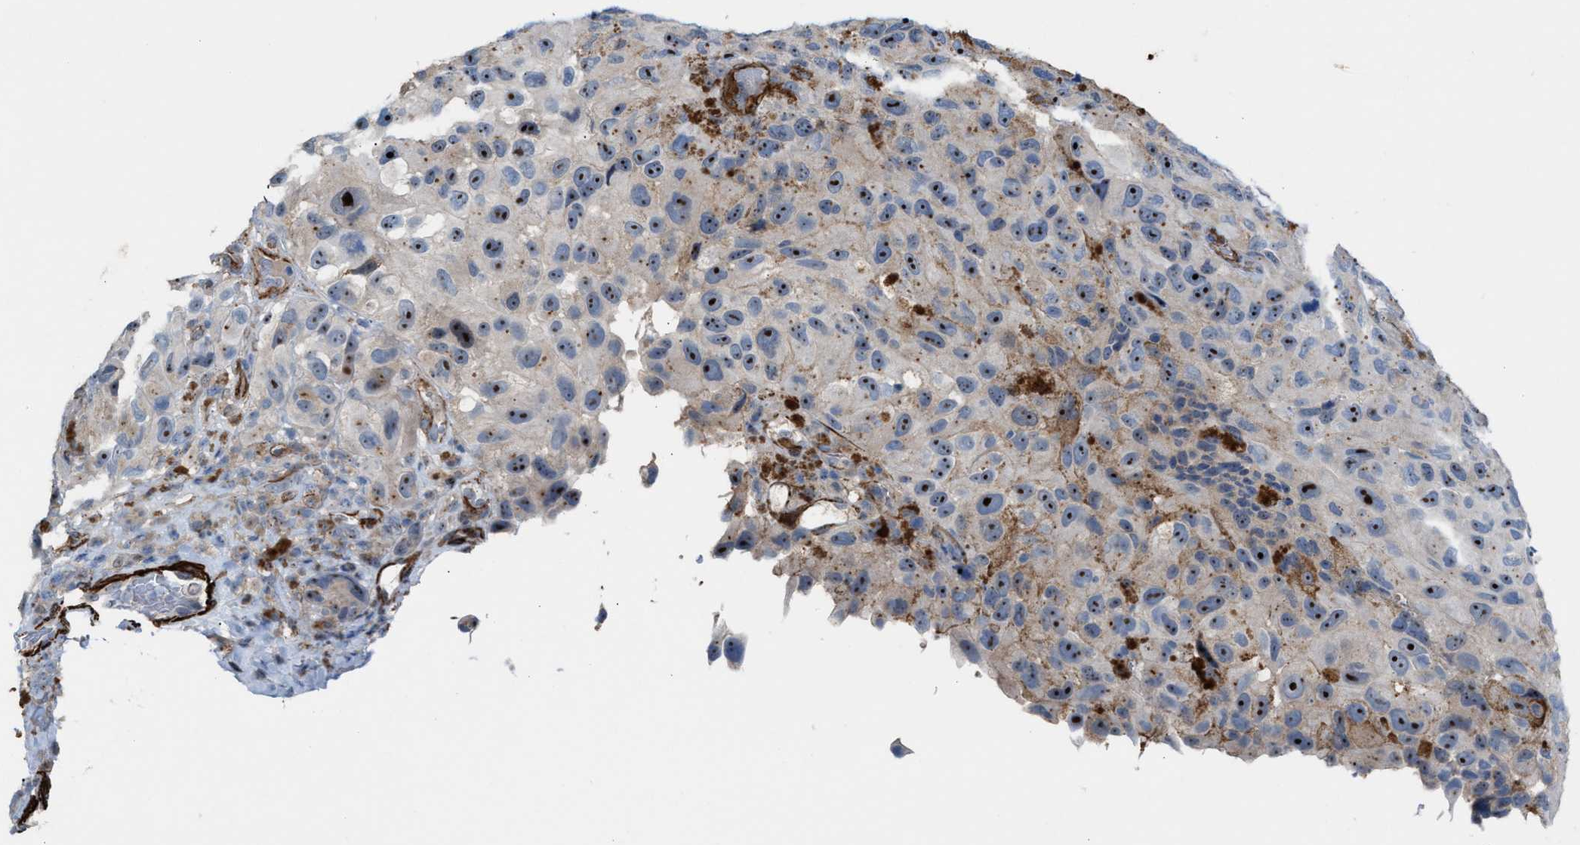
{"staining": {"intensity": "strong", "quantity": ">75%", "location": "nuclear"}, "tissue": "melanoma", "cell_type": "Tumor cells", "image_type": "cancer", "snomed": [{"axis": "morphology", "description": "Malignant melanoma, NOS"}, {"axis": "topography", "description": "Skin"}], "caption": "Immunohistochemical staining of human malignant melanoma exhibits high levels of strong nuclear expression in approximately >75% of tumor cells.", "gene": "NQO2", "patient": {"sex": "female", "age": 73}}